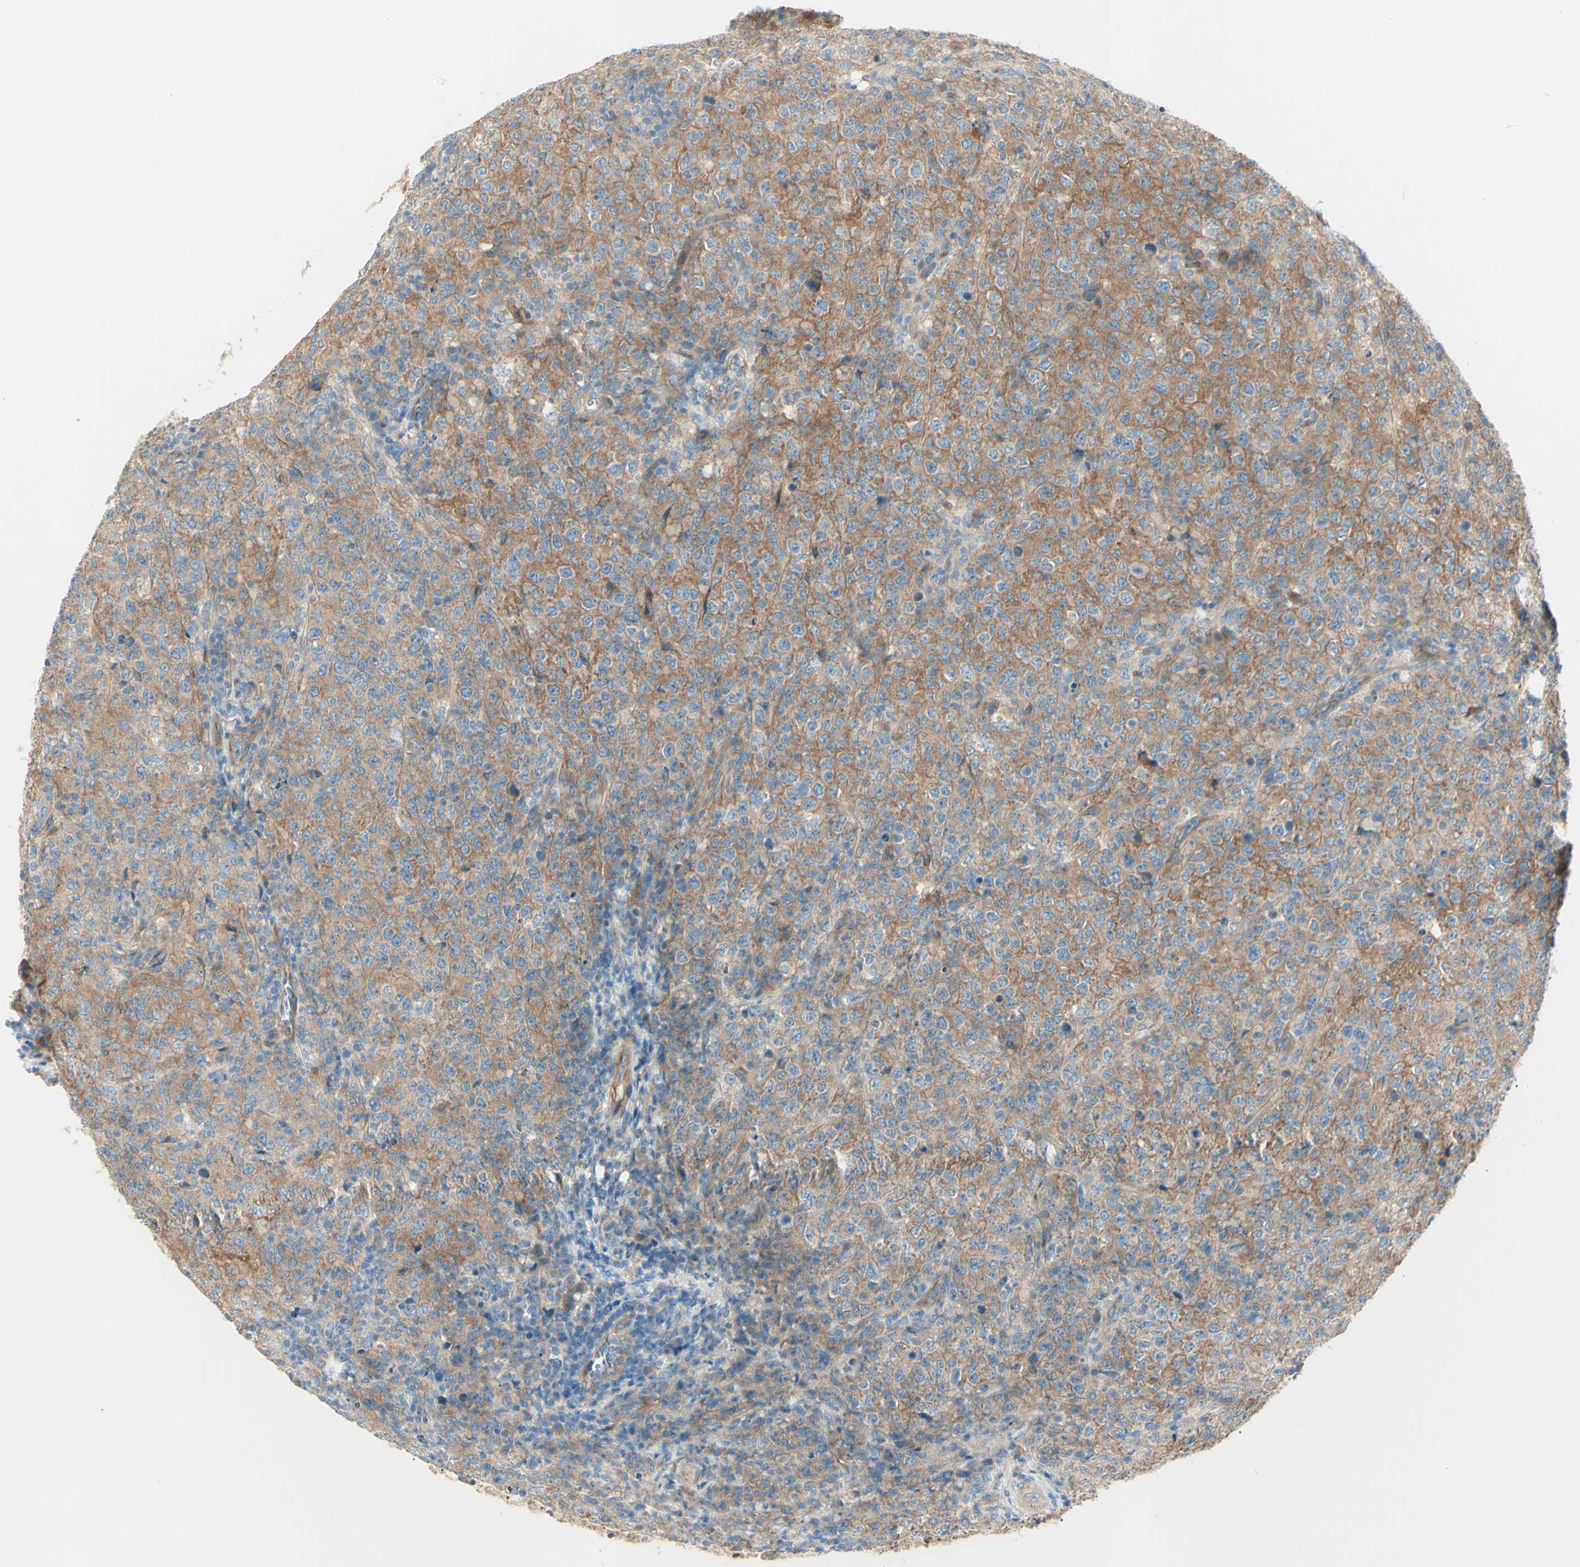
{"staining": {"intensity": "weak", "quantity": ">75%", "location": "cytoplasmic/membranous"}, "tissue": "lymphoma", "cell_type": "Tumor cells", "image_type": "cancer", "snomed": [{"axis": "morphology", "description": "Malignant lymphoma, non-Hodgkin's type, High grade"}, {"axis": "topography", "description": "Tonsil"}], "caption": "This micrograph displays IHC staining of human lymphoma, with low weak cytoplasmic/membranous staining in about >75% of tumor cells.", "gene": "PCDHGA2", "patient": {"sex": "female", "age": 36}}